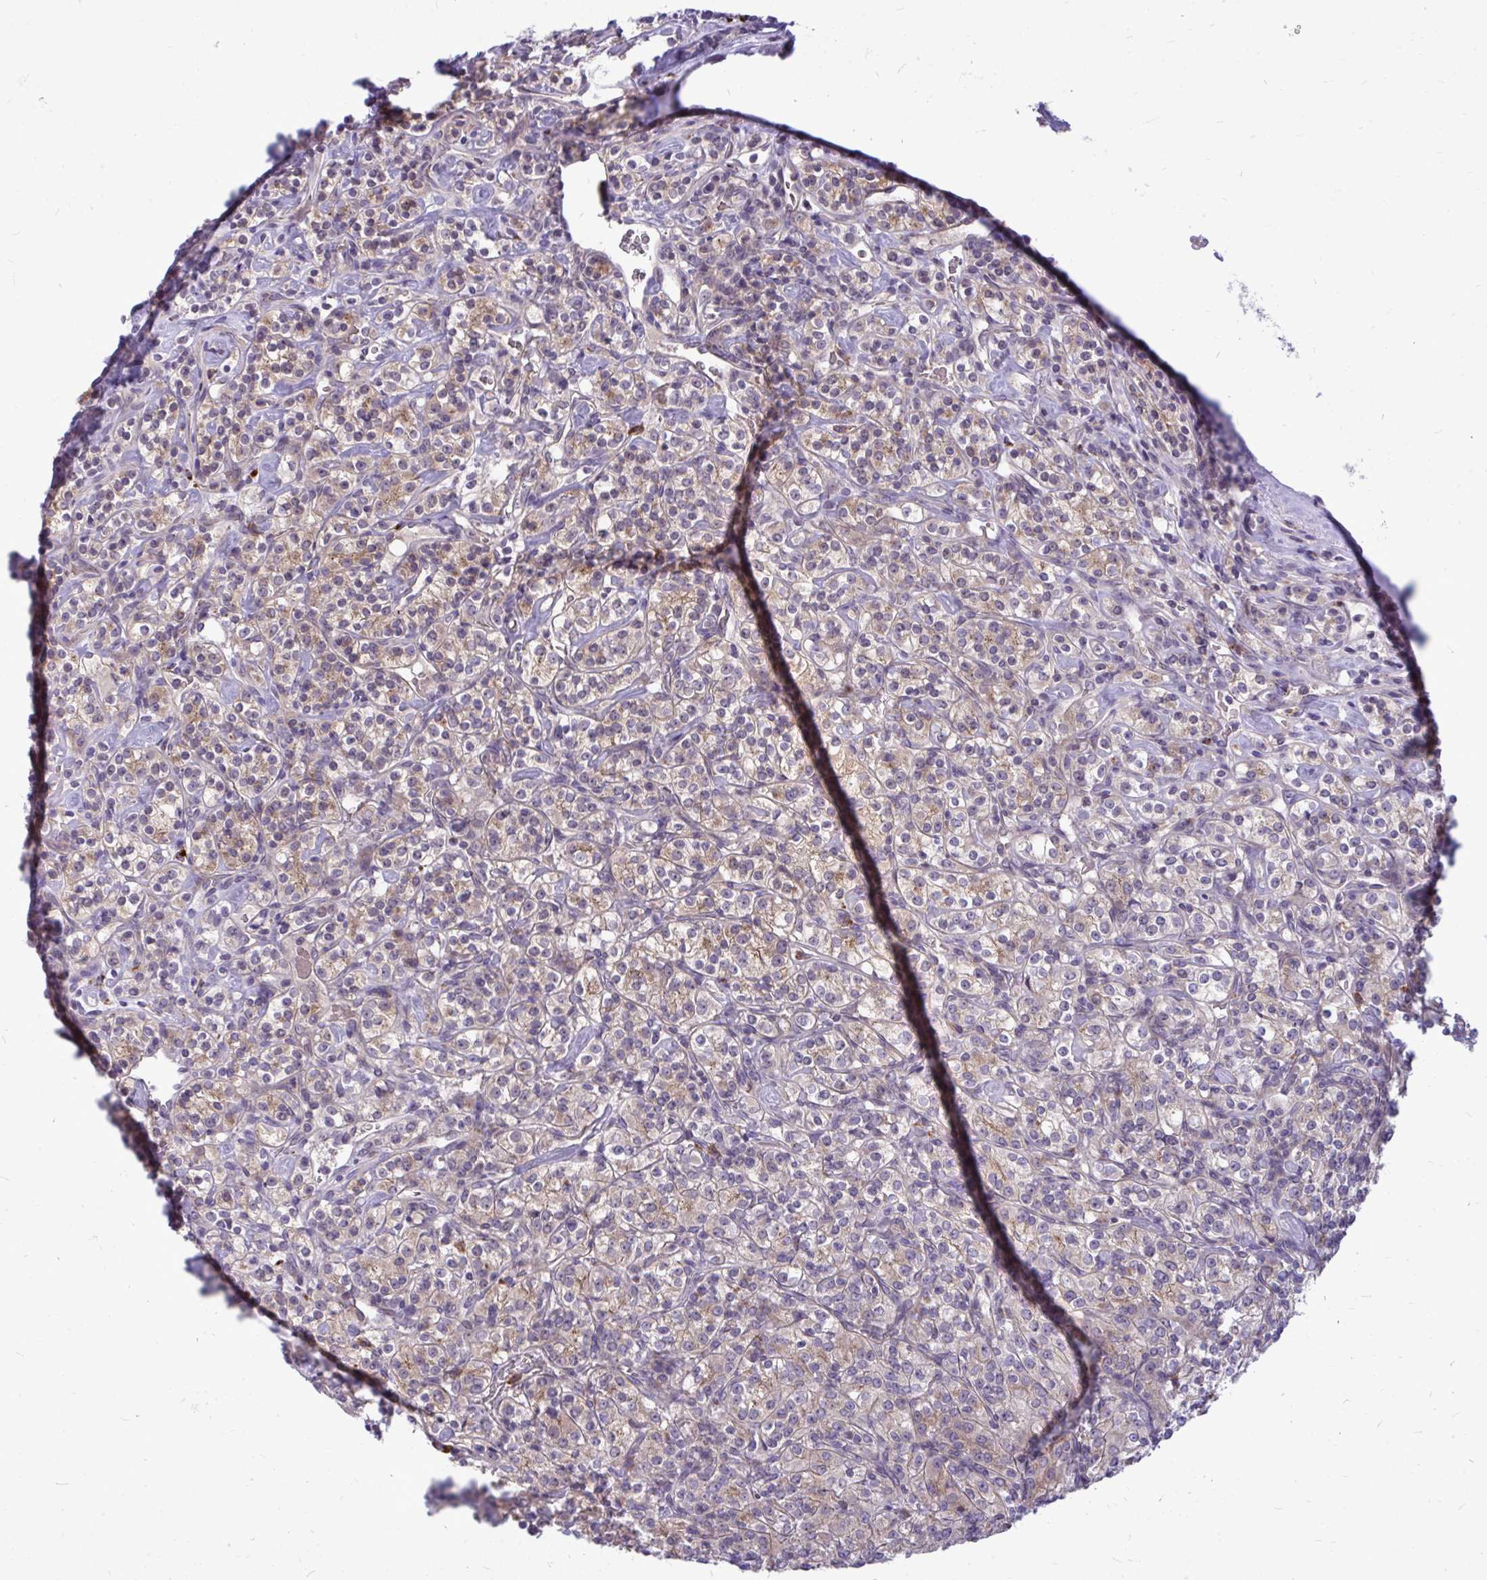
{"staining": {"intensity": "weak", "quantity": "25%-75%", "location": "cytoplasmic/membranous"}, "tissue": "renal cancer", "cell_type": "Tumor cells", "image_type": "cancer", "snomed": [{"axis": "morphology", "description": "Adenocarcinoma, NOS"}, {"axis": "topography", "description": "Kidney"}], "caption": "Renal cancer (adenocarcinoma) was stained to show a protein in brown. There is low levels of weak cytoplasmic/membranous staining in about 25%-75% of tumor cells.", "gene": "ZSCAN25", "patient": {"sex": "male", "age": 77}}